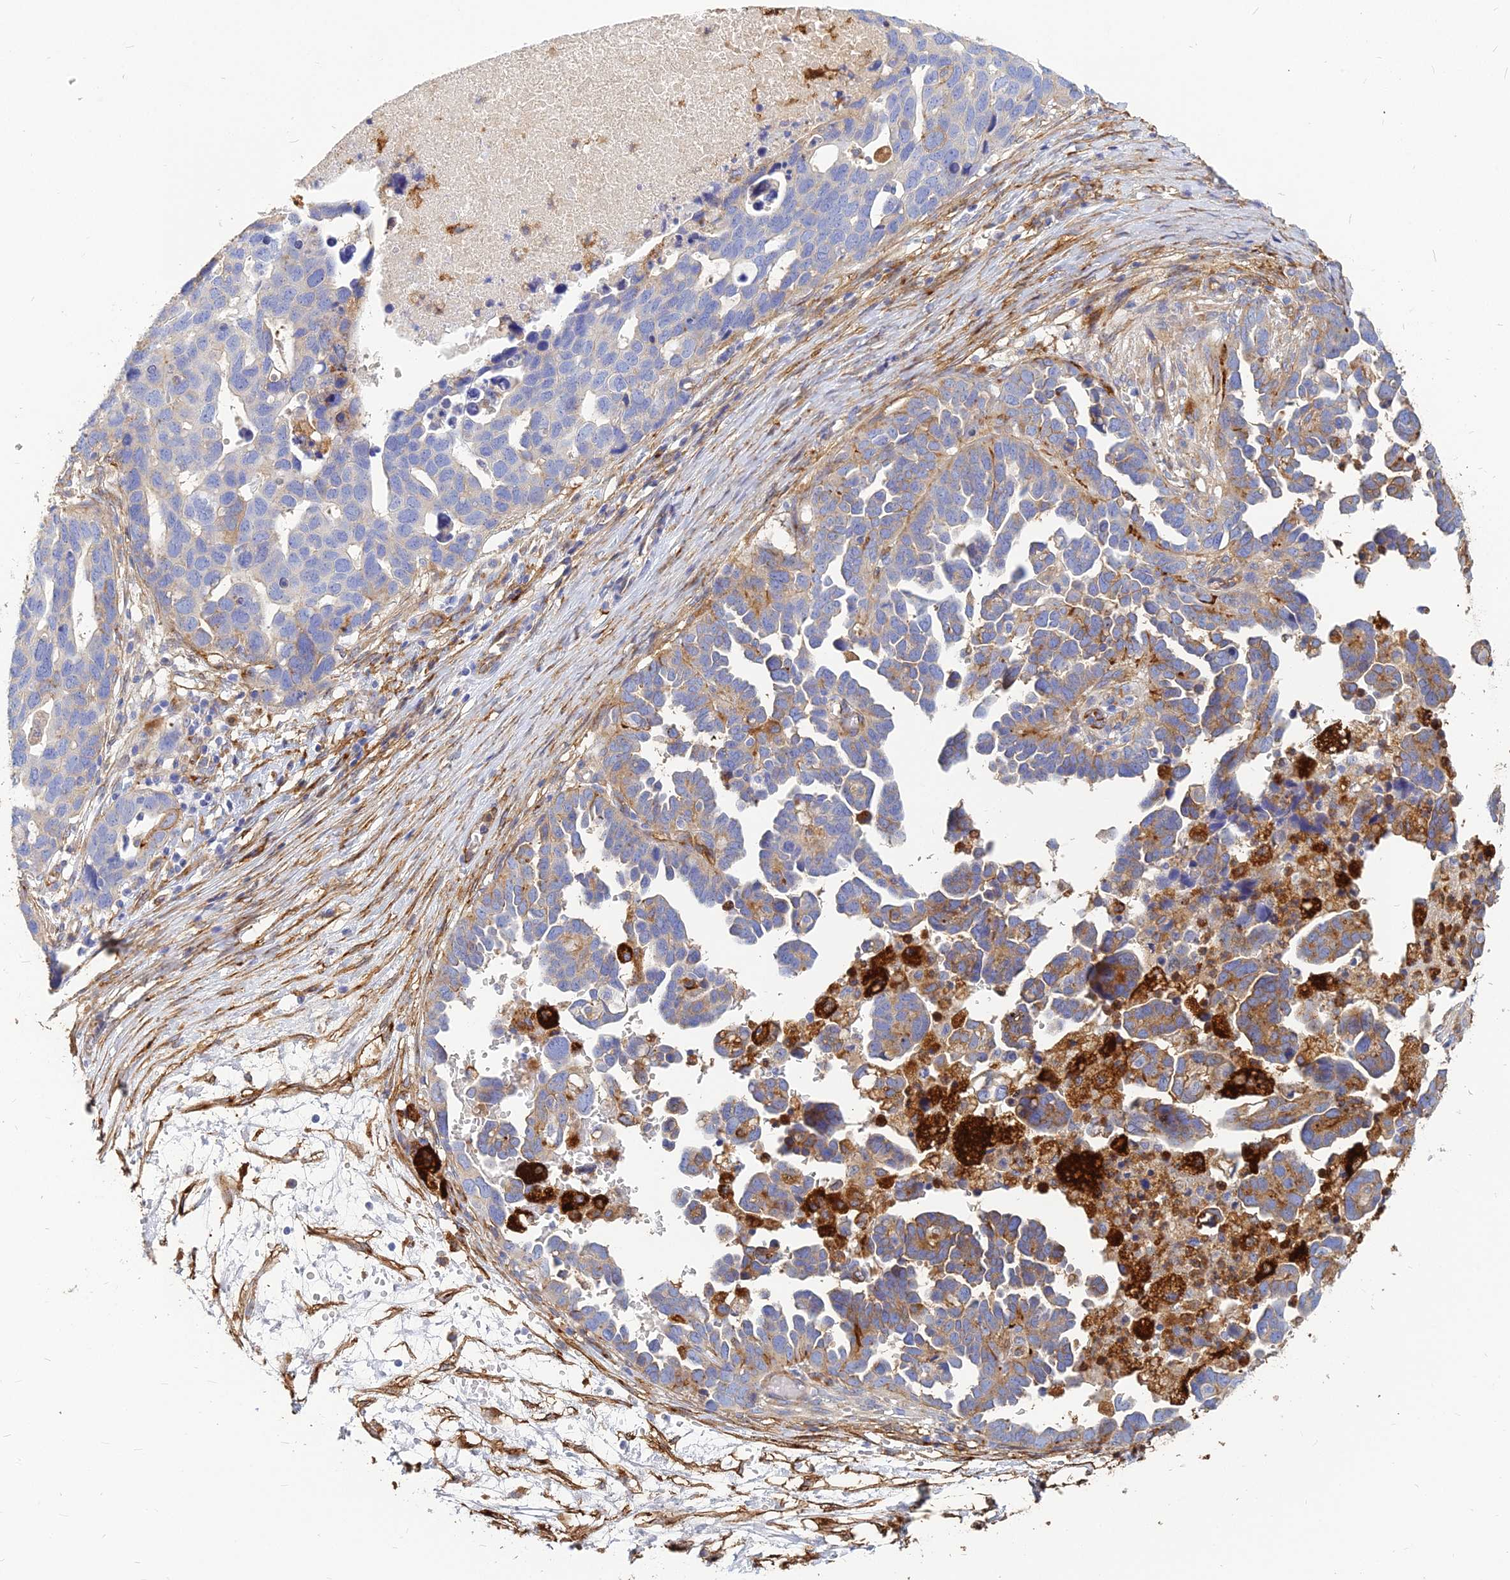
{"staining": {"intensity": "negative", "quantity": "none", "location": "none"}, "tissue": "ovarian cancer", "cell_type": "Tumor cells", "image_type": "cancer", "snomed": [{"axis": "morphology", "description": "Cystadenocarcinoma, serous, NOS"}, {"axis": "topography", "description": "Ovary"}], "caption": "DAB immunohistochemical staining of human ovarian cancer shows no significant positivity in tumor cells. (Stains: DAB immunohistochemistry (IHC) with hematoxylin counter stain, Microscopy: brightfield microscopy at high magnification).", "gene": "VAT1", "patient": {"sex": "female", "age": 54}}